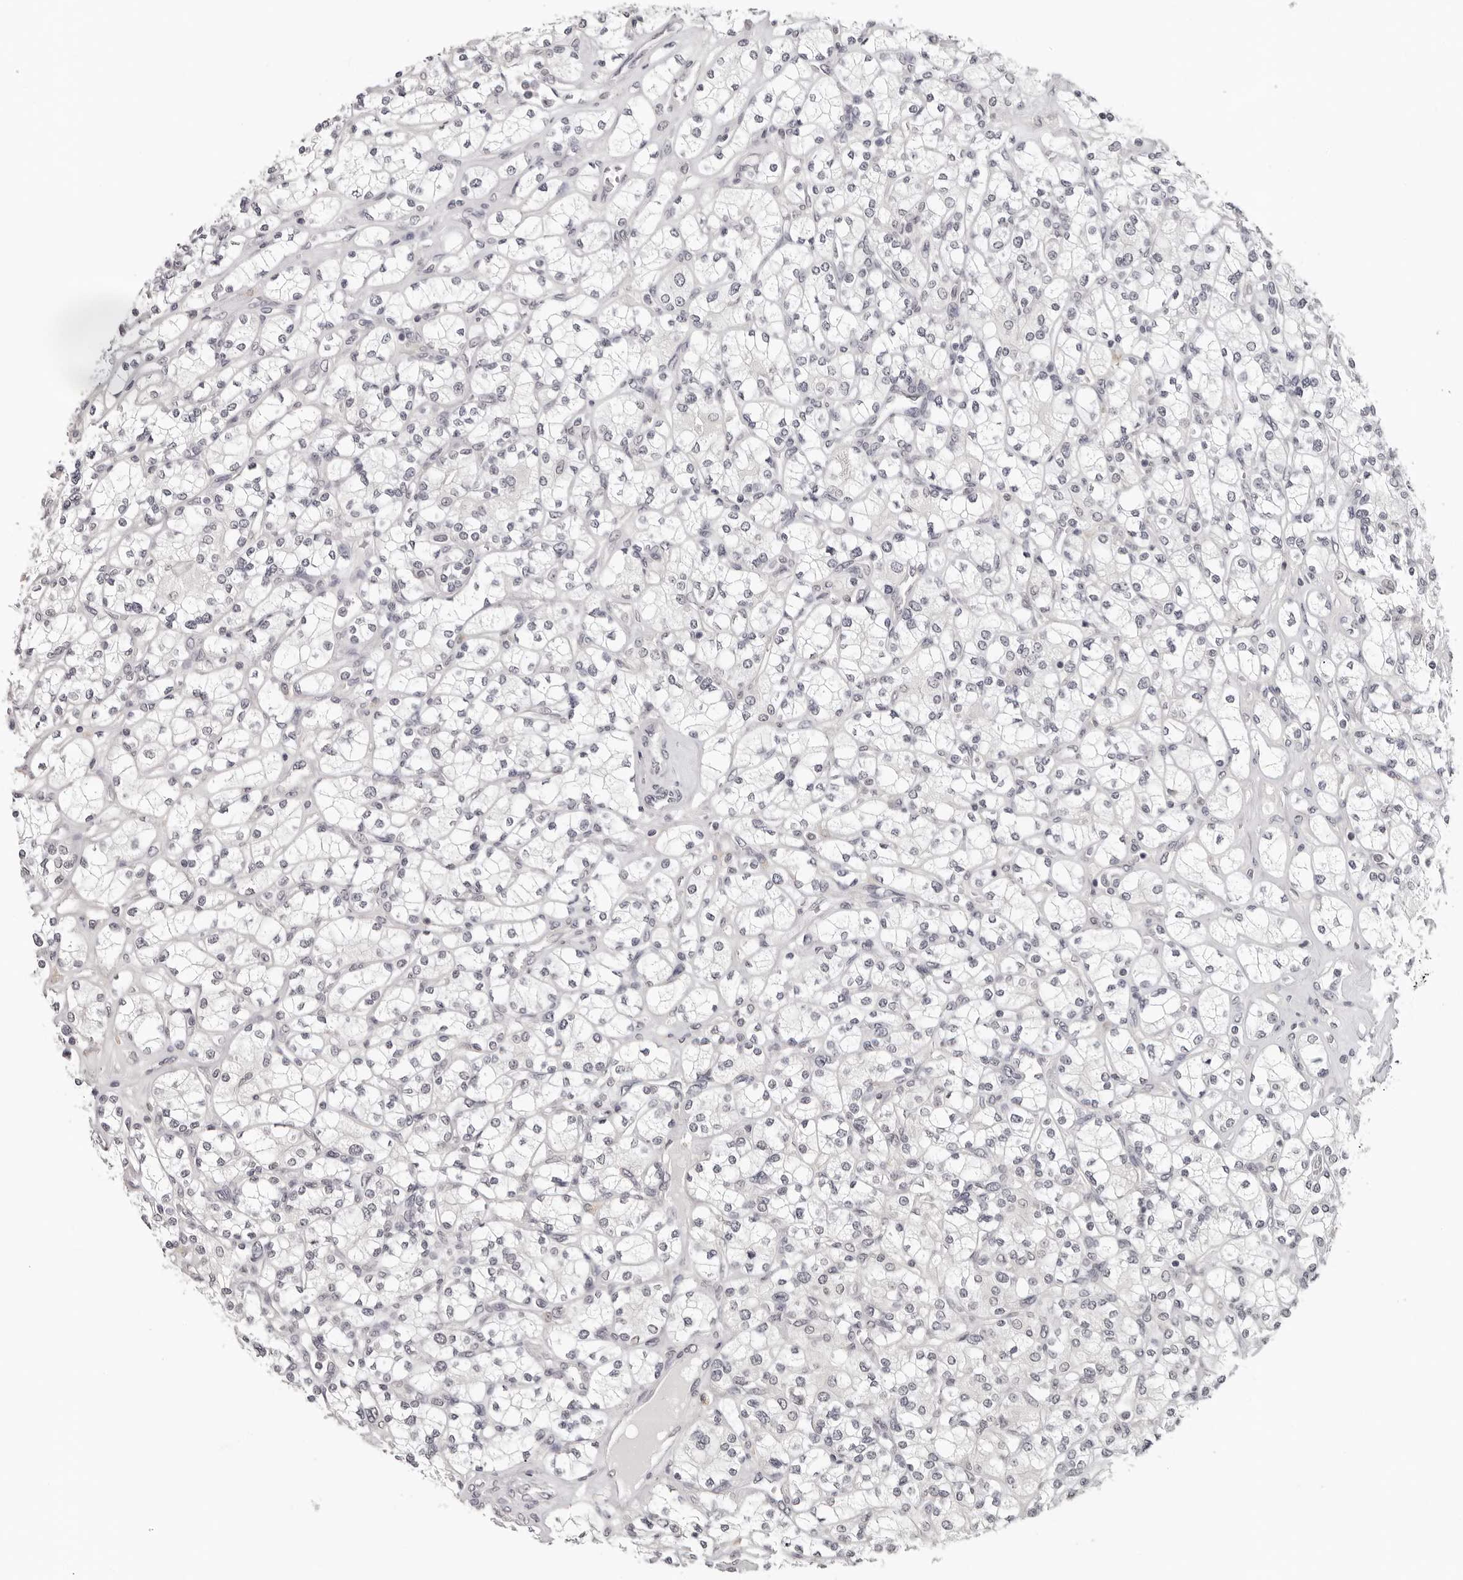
{"staining": {"intensity": "negative", "quantity": "none", "location": "none"}, "tissue": "renal cancer", "cell_type": "Tumor cells", "image_type": "cancer", "snomed": [{"axis": "morphology", "description": "Adenocarcinoma, NOS"}, {"axis": "topography", "description": "Kidney"}], "caption": "Protein analysis of renal adenocarcinoma shows no significant staining in tumor cells.", "gene": "PRUNE1", "patient": {"sex": "male", "age": 77}}